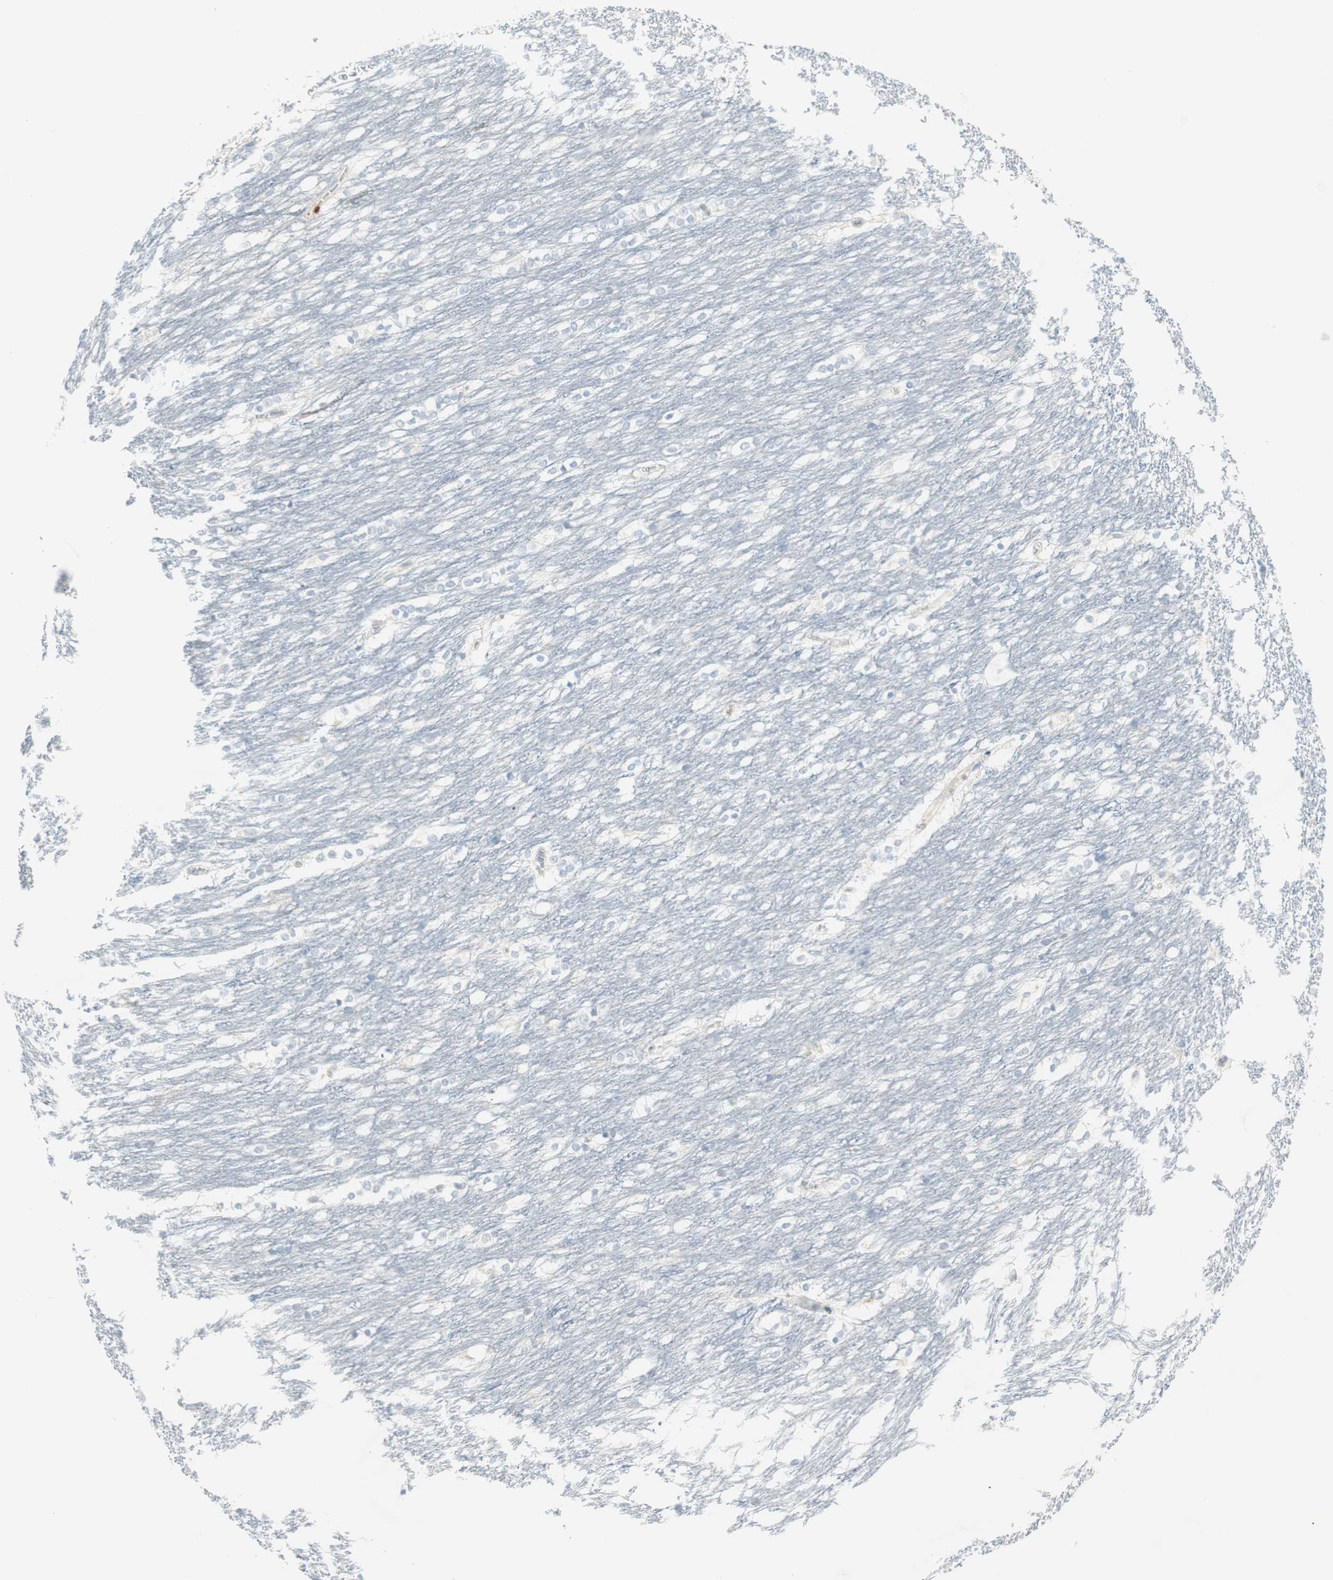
{"staining": {"intensity": "negative", "quantity": "none", "location": "none"}, "tissue": "caudate", "cell_type": "Glial cells", "image_type": "normal", "snomed": [{"axis": "morphology", "description": "Normal tissue, NOS"}, {"axis": "topography", "description": "Lateral ventricle wall"}], "caption": "Normal caudate was stained to show a protein in brown. There is no significant expression in glial cells. The staining is performed using DAB (3,3'-diaminobenzidine) brown chromogen with nuclei counter-stained in using hematoxylin.", "gene": "PRTN3", "patient": {"sex": "female", "age": 19}}